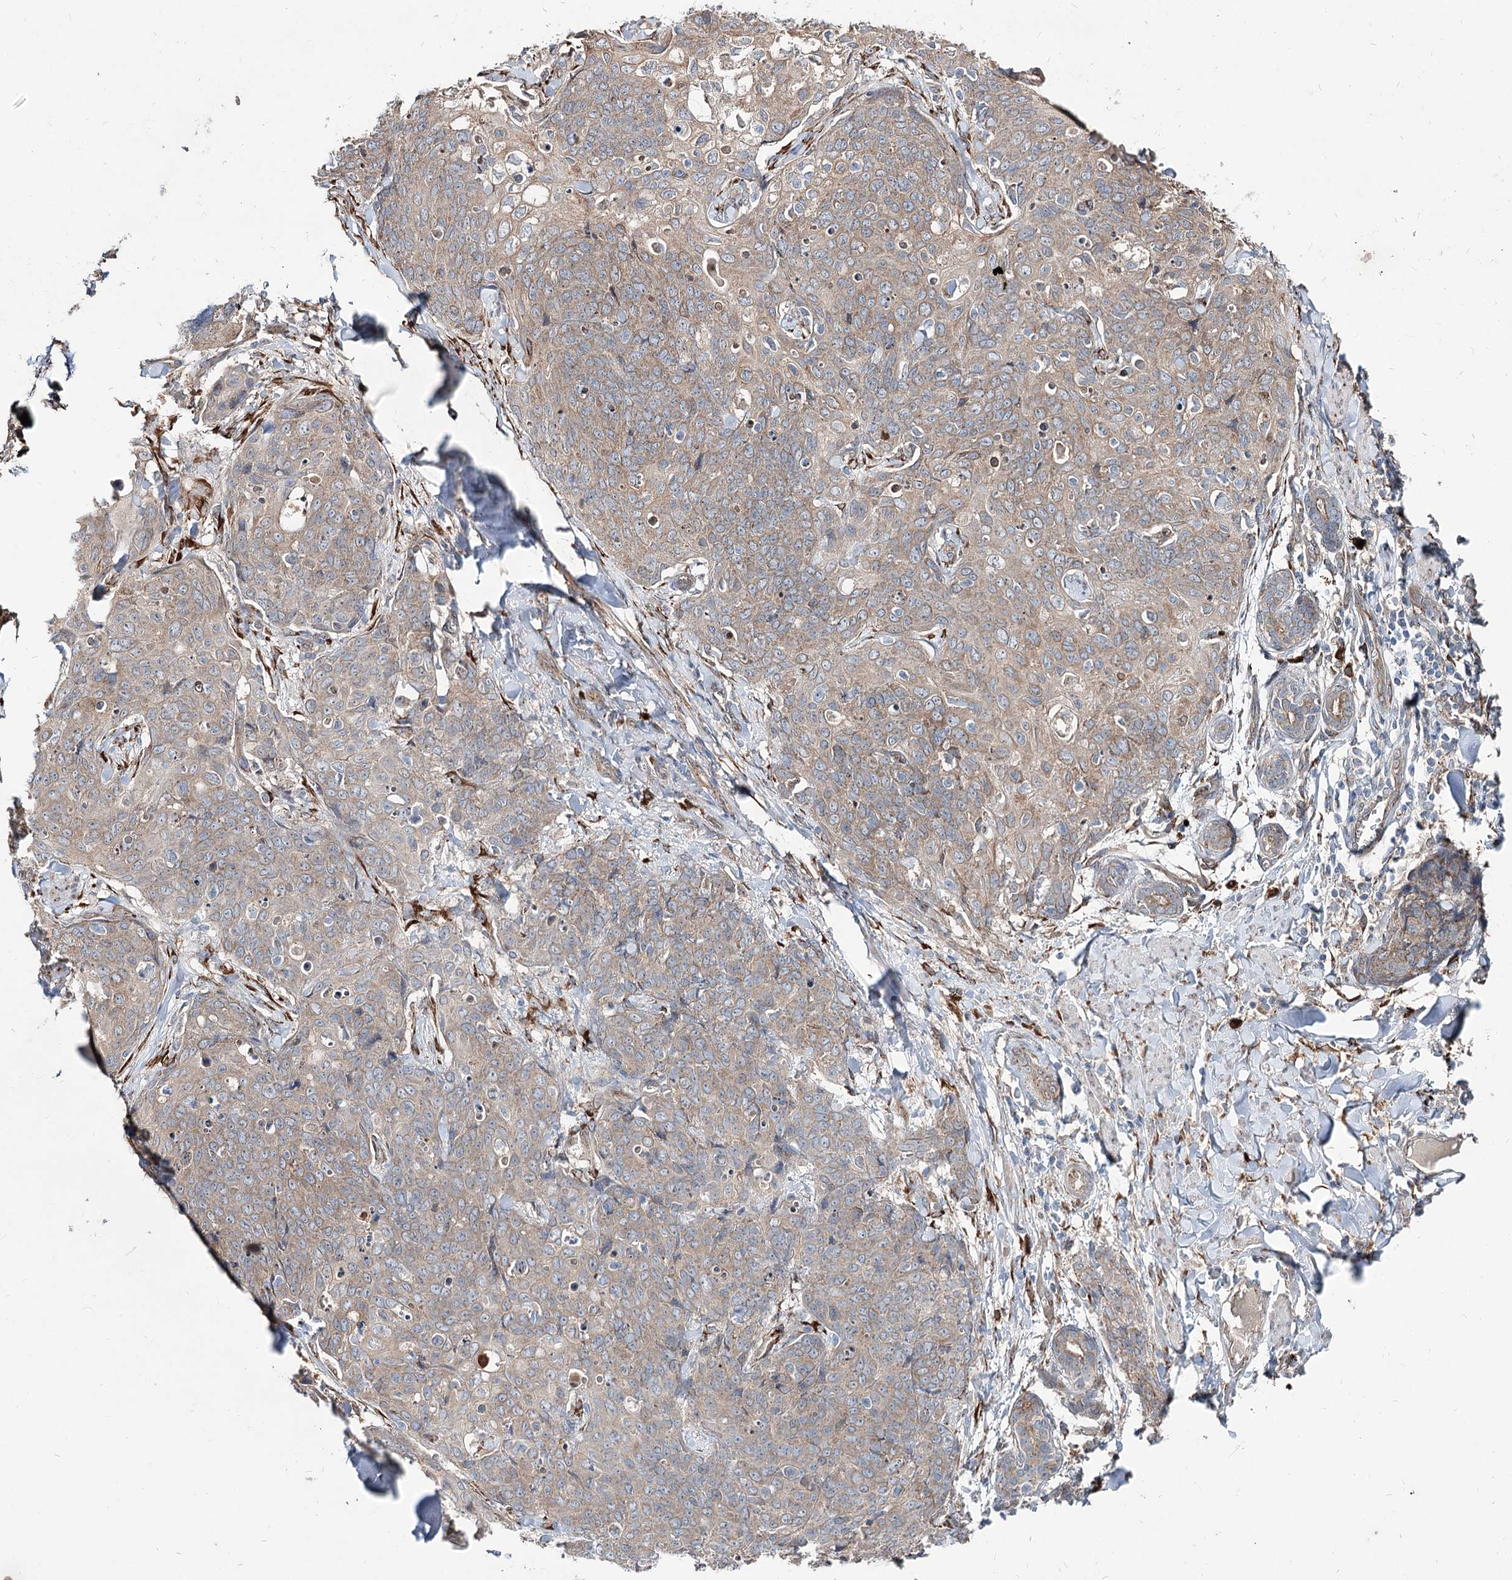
{"staining": {"intensity": "weak", "quantity": "<25%", "location": "cytoplasmic/membranous"}, "tissue": "skin cancer", "cell_type": "Tumor cells", "image_type": "cancer", "snomed": [{"axis": "morphology", "description": "Squamous cell carcinoma, NOS"}, {"axis": "topography", "description": "Skin"}, {"axis": "topography", "description": "Vulva"}], "caption": "Skin squamous cell carcinoma was stained to show a protein in brown. There is no significant staining in tumor cells.", "gene": "SPART", "patient": {"sex": "female", "age": 85}}